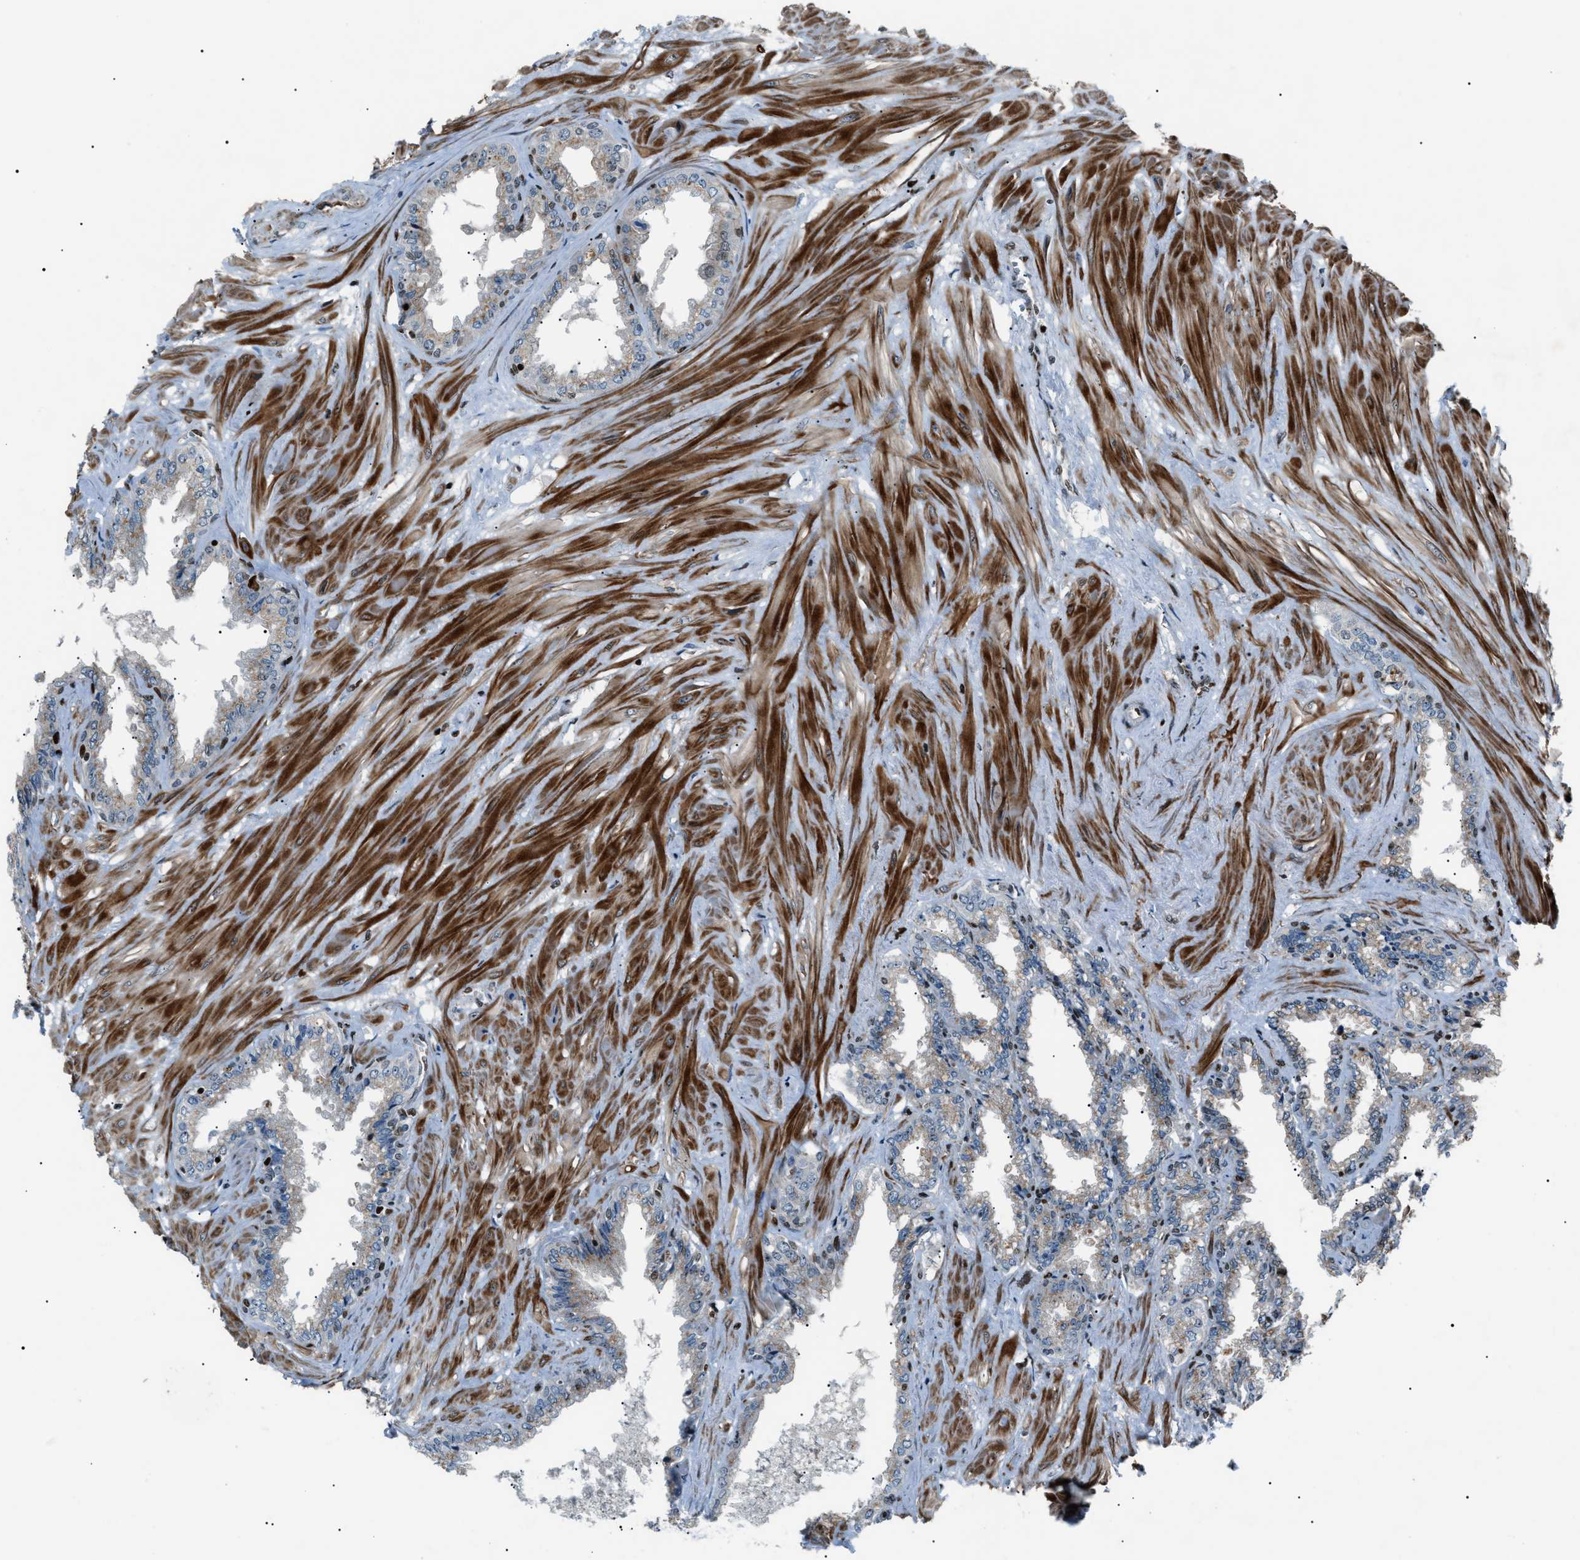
{"staining": {"intensity": "moderate", "quantity": "<25%", "location": "nuclear"}, "tissue": "seminal vesicle", "cell_type": "Glandular cells", "image_type": "normal", "snomed": [{"axis": "morphology", "description": "Normal tissue, NOS"}, {"axis": "topography", "description": "Seminal veicle"}], "caption": "Brown immunohistochemical staining in benign seminal vesicle displays moderate nuclear positivity in about <25% of glandular cells. The protein is shown in brown color, while the nuclei are stained blue.", "gene": "PRKX", "patient": {"sex": "male", "age": 46}}